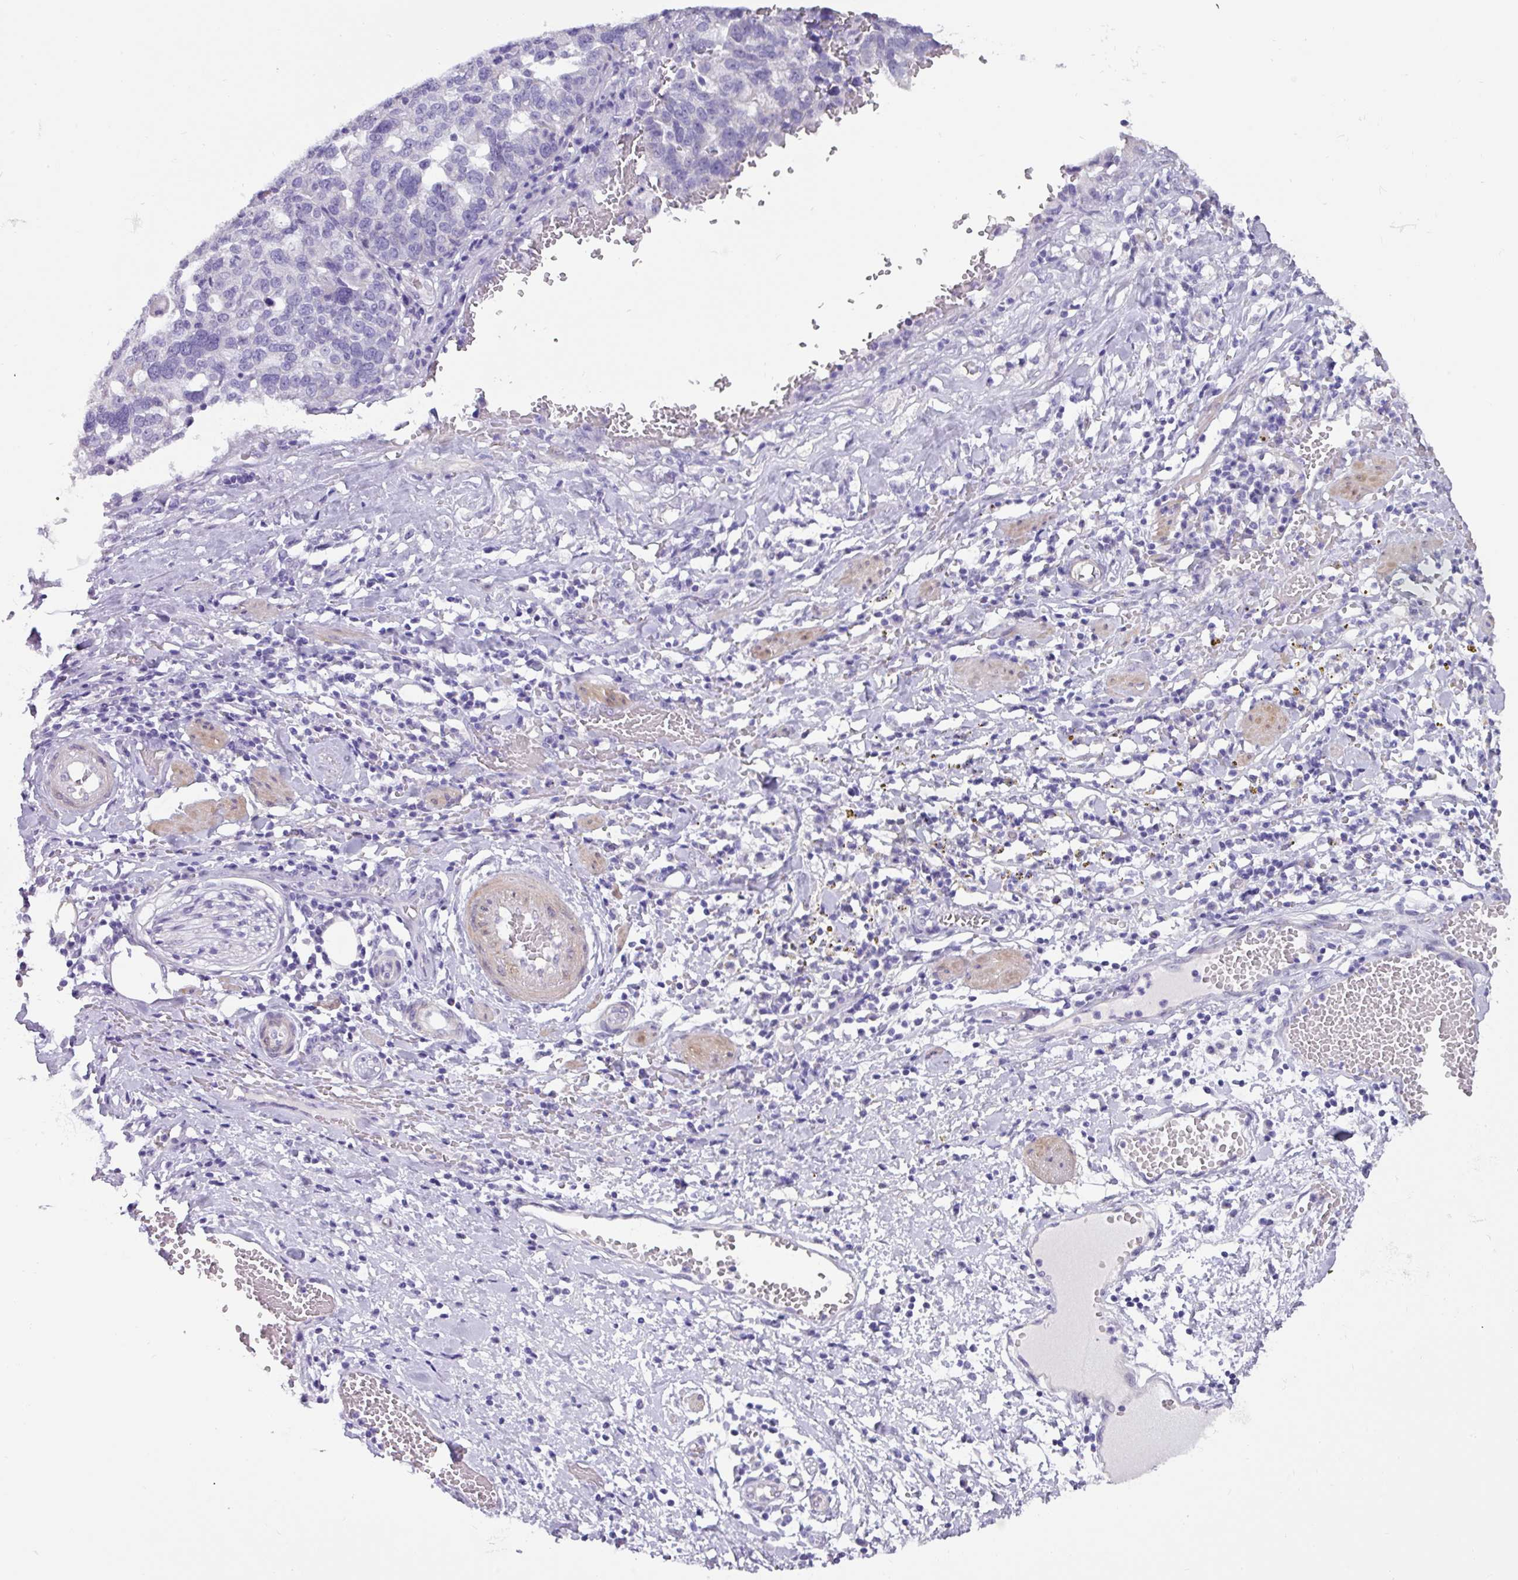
{"staining": {"intensity": "negative", "quantity": "none", "location": "none"}, "tissue": "ovarian cancer", "cell_type": "Tumor cells", "image_type": "cancer", "snomed": [{"axis": "morphology", "description": "Cystadenocarcinoma, serous, NOS"}, {"axis": "topography", "description": "Ovary"}], "caption": "DAB (3,3'-diaminobenzidine) immunohistochemical staining of ovarian serous cystadenocarcinoma shows no significant staining in tumor cells.", "gene": "OTX1", "patient": {"sex": "female", "age": 59}}